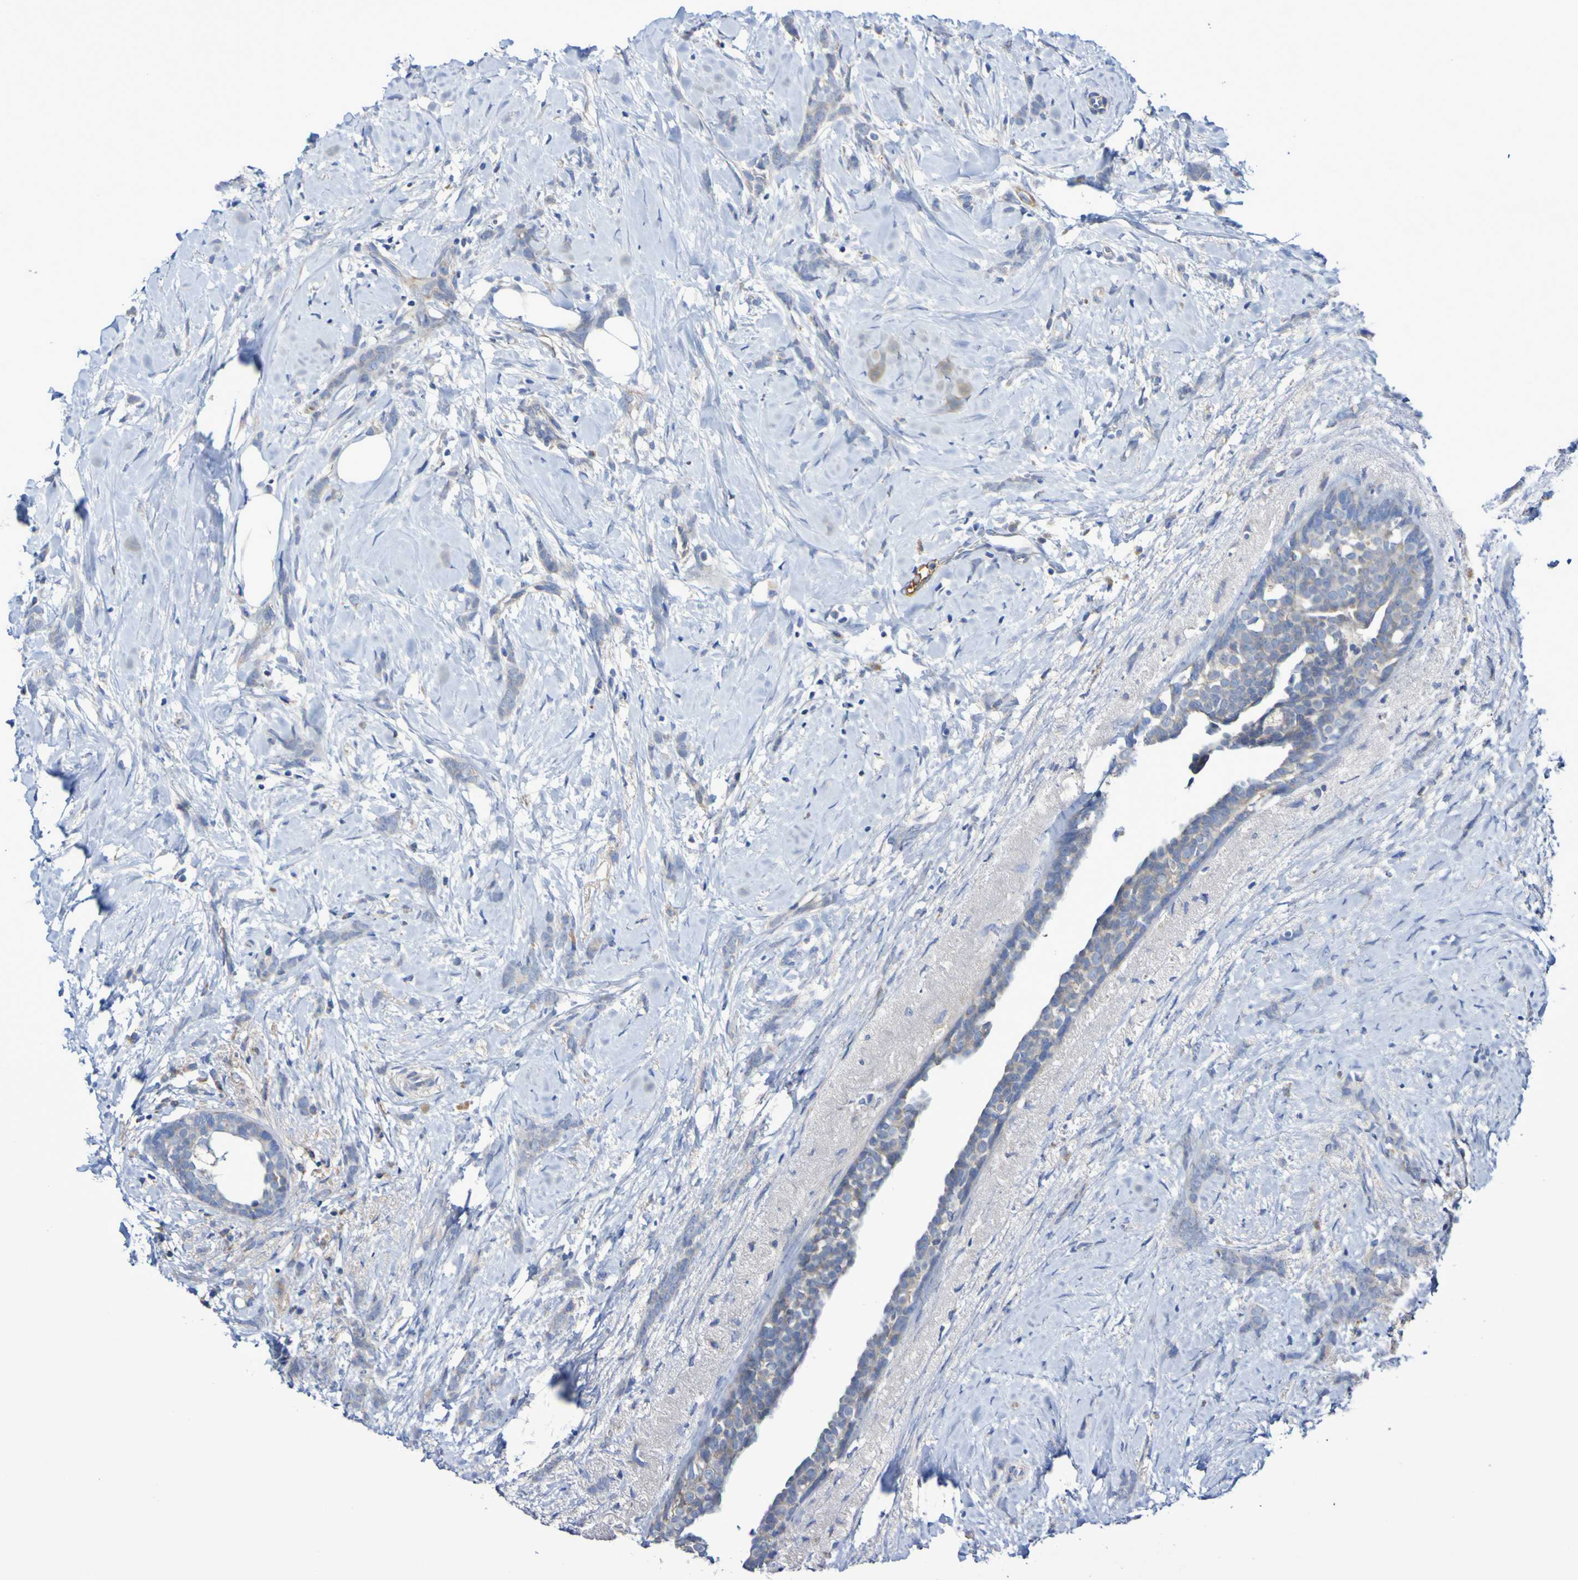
{"staining": {"intensity": "weak", "quantity": "25%-75%", "location": "cytoplasmic/membranous"}, "tissue": "breast cancer", "cell_type": "Tumor cells", "image_type": "cancer", "snomed": [{"axis": "morphology", "description": "Lobular carcinoma, in situ"}, {"axis": "morphology", "description": "Lobular carcinoma"}, {"axis": "topography", "description": "Breast"}], "caption": "The histopathology image reveals a brown stain indicating the presence of a protein in the cytoplasmic/membranous of tumor cells in lobular carcinoma (breast). The protein of interest is shown in brown color, while the nuclei are stained blue.", "gene": "CNTN2", "patient": {"sex": "female", "age": 41}}